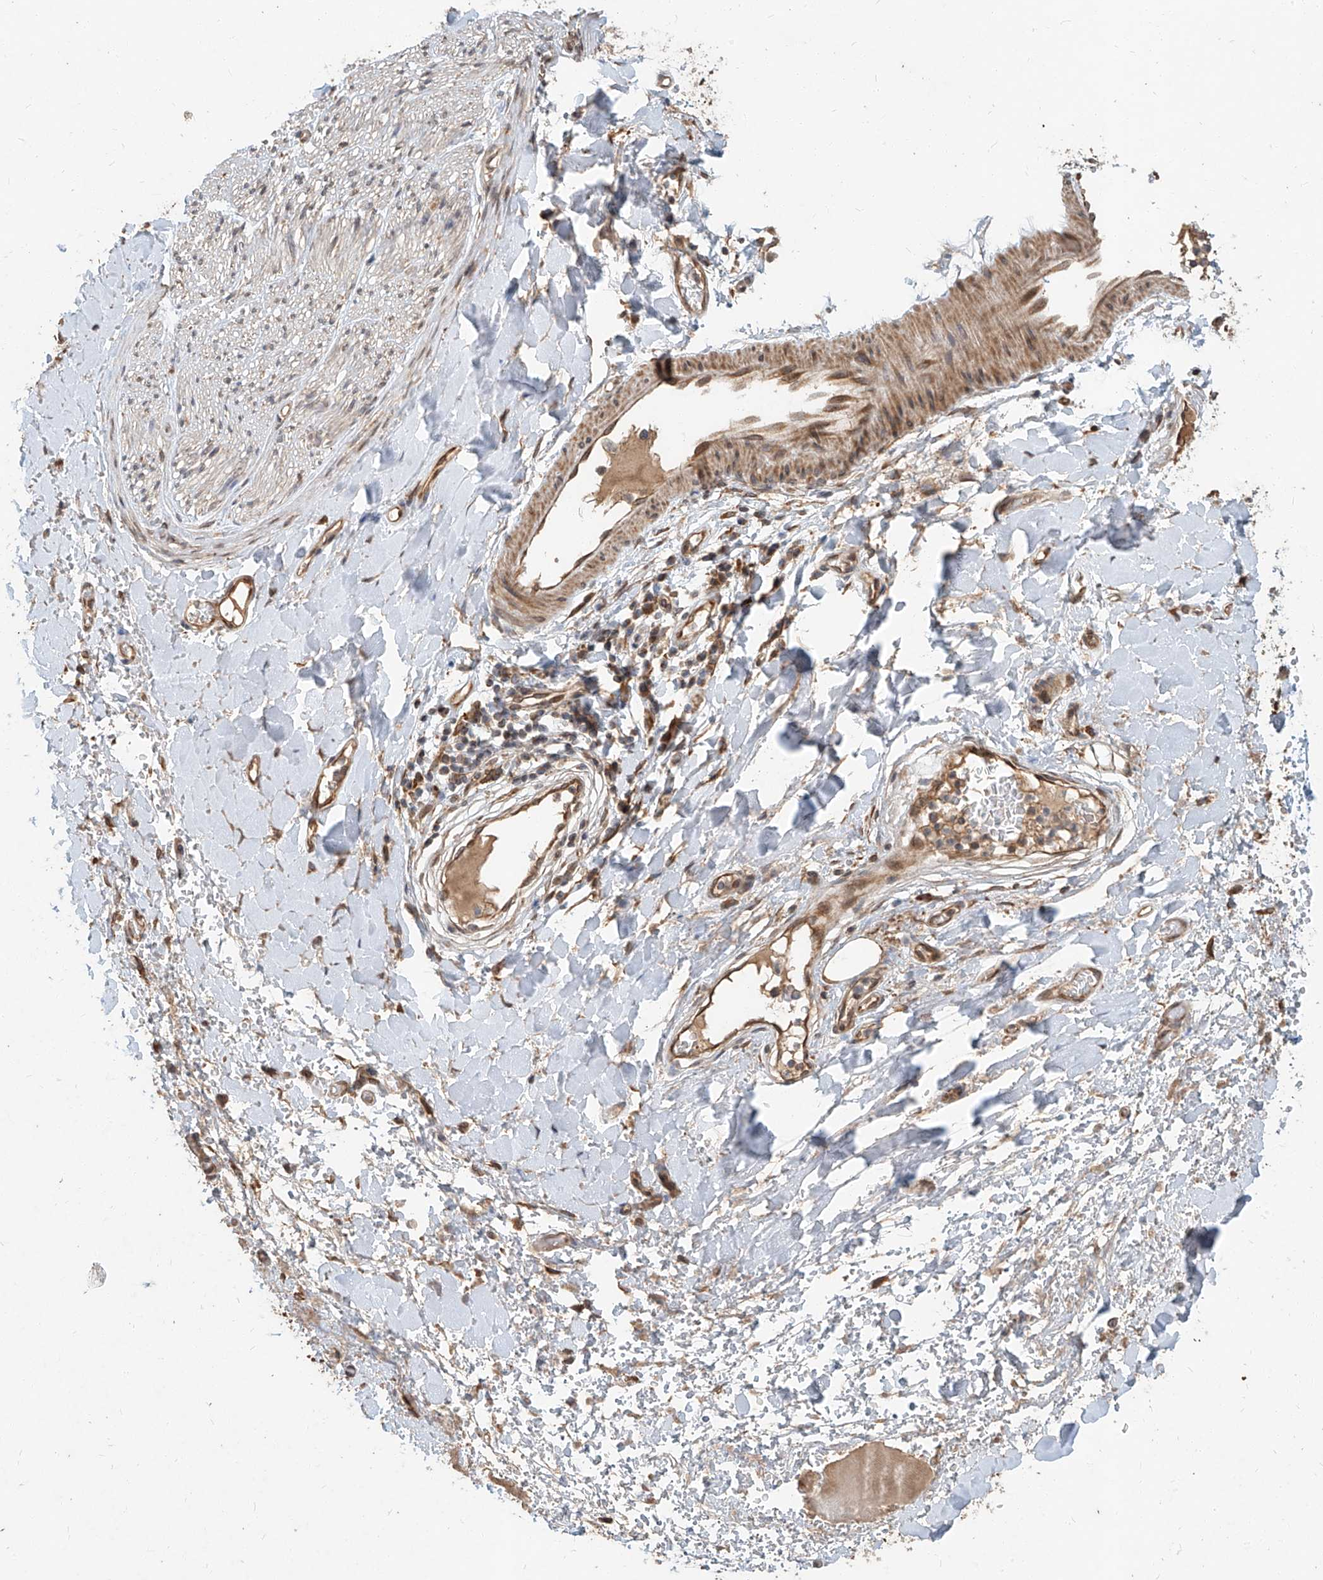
{"staining": {"intensity": "weak", "quantity": "25%-75%", "location": "cytoplasmic/membranous"}, "tissue": "adipose tissue", "cell_type": "Adipocytes", "image_type": "normal", "snomed": [{"axis": "morphology", "description": "Normal tissue, NOS"}, {"axis": "morphology", "description": "Adenocarcinoma, NOS"}, {"axis": "topography", "description": "Stomach, upper"}, {"axis": "topography", "description": "Peripheral nerve tissue"}], "caption": "Protein staining of benign adipose tissue shows weak cytoplasmic/membranous expression in about 25%-75% of adipocytes. (IHC, brightfield microscopy, high magnification).", "gene": "STX19", "patient": {"sex": "male", "age": 62}}